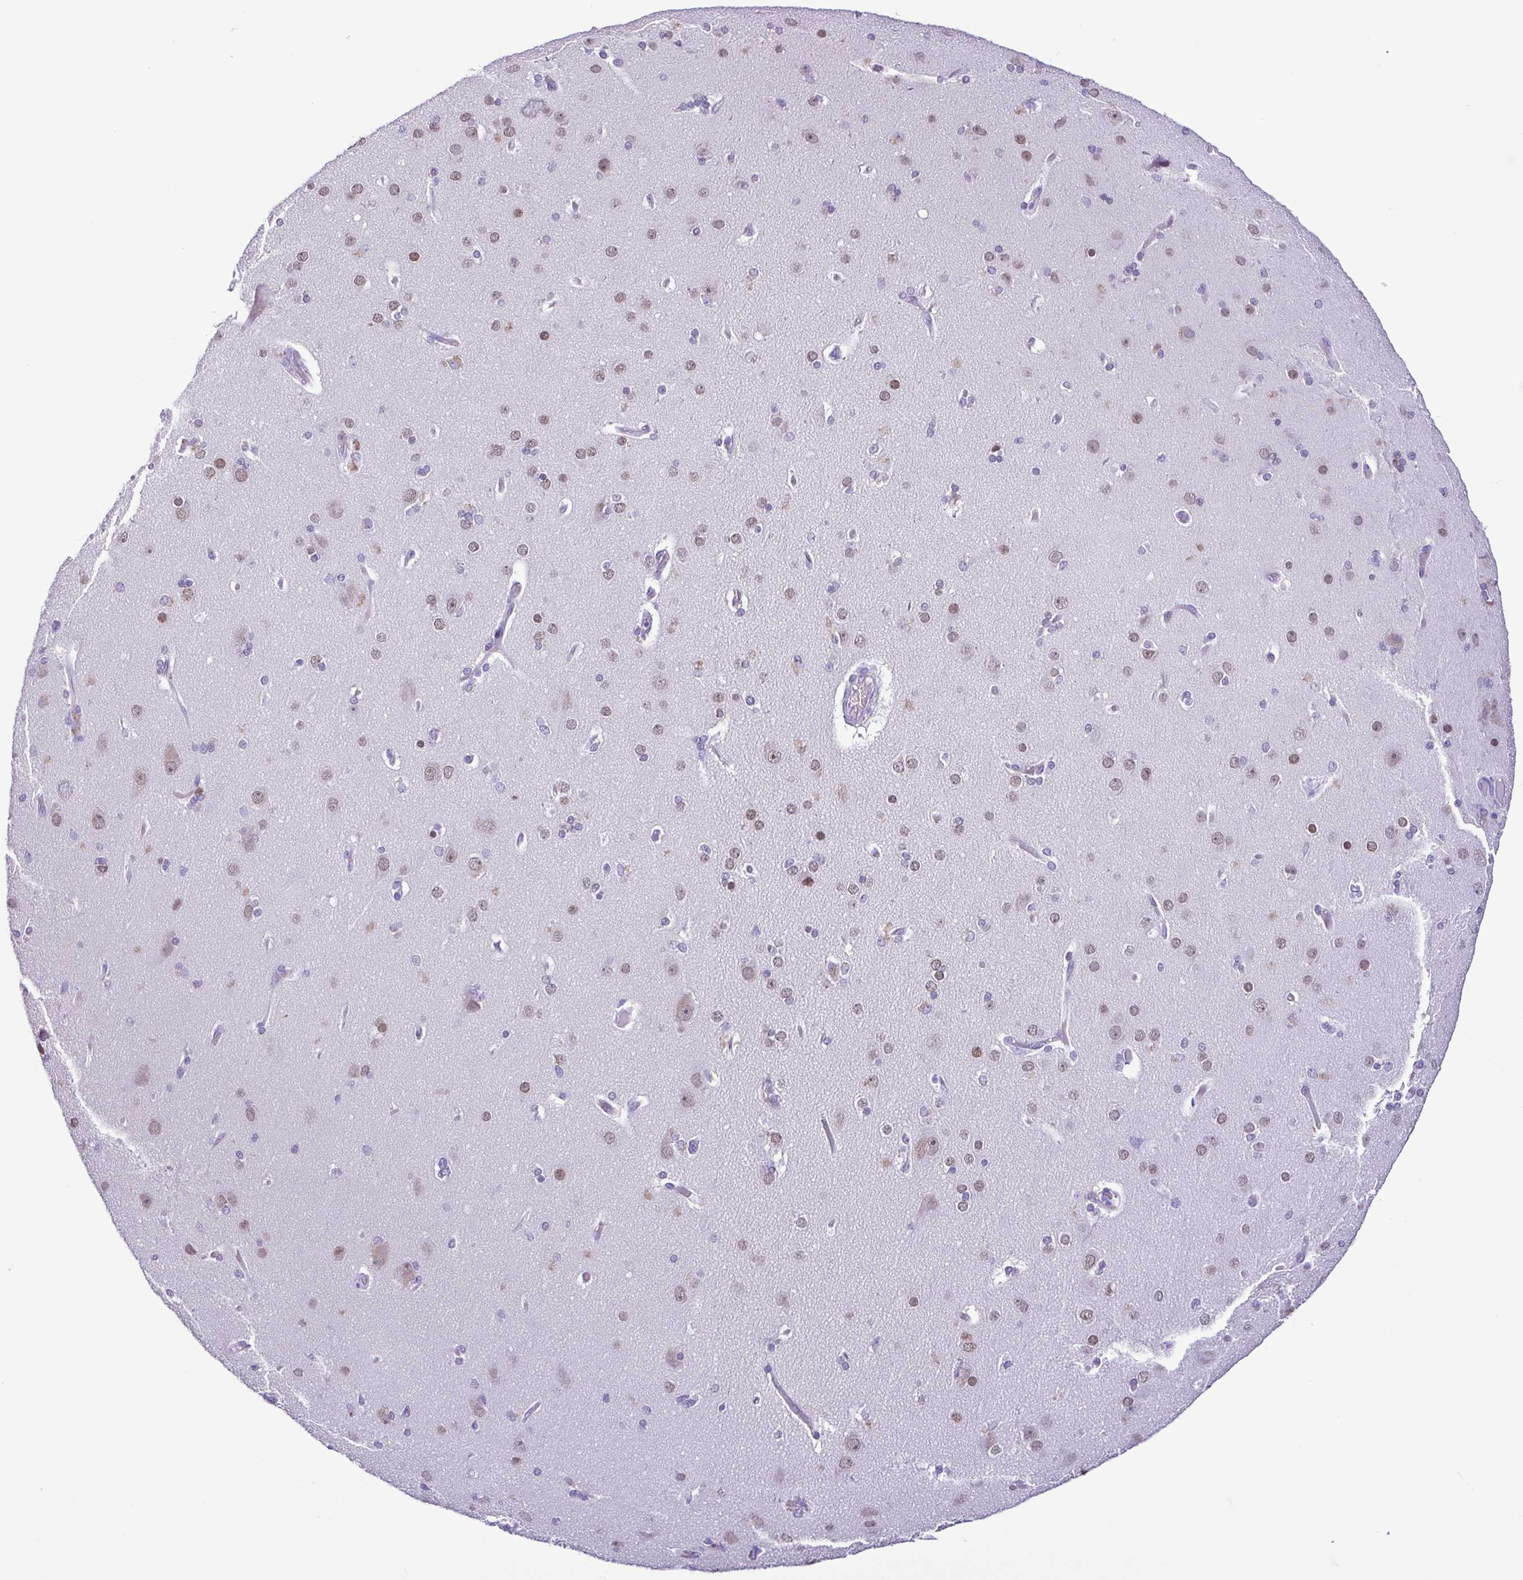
{"staining": {"intensity": "negative", "quantity": "none", "location": "none"}, "tissue": "cerebral cortex", "cell_type": "Endothelial cells", "image_type": "normal", "snomed": [{"axis": "morphology", "description": "Normal tissue, NOS"}, {"axis": "morphology", "description": "Glioma, malignant, High grade"}, {"axis": "topography", "description": "Cerebral cortex"}], "caption": "Endothelial cells are negative for protein expression in normal human cerebral cortex. (DAB immunohistochemistry visualized using brightfield microscopy, high magnification).", "gene": "SPATA16", "patient": {"sex": "male", "age": 71}}